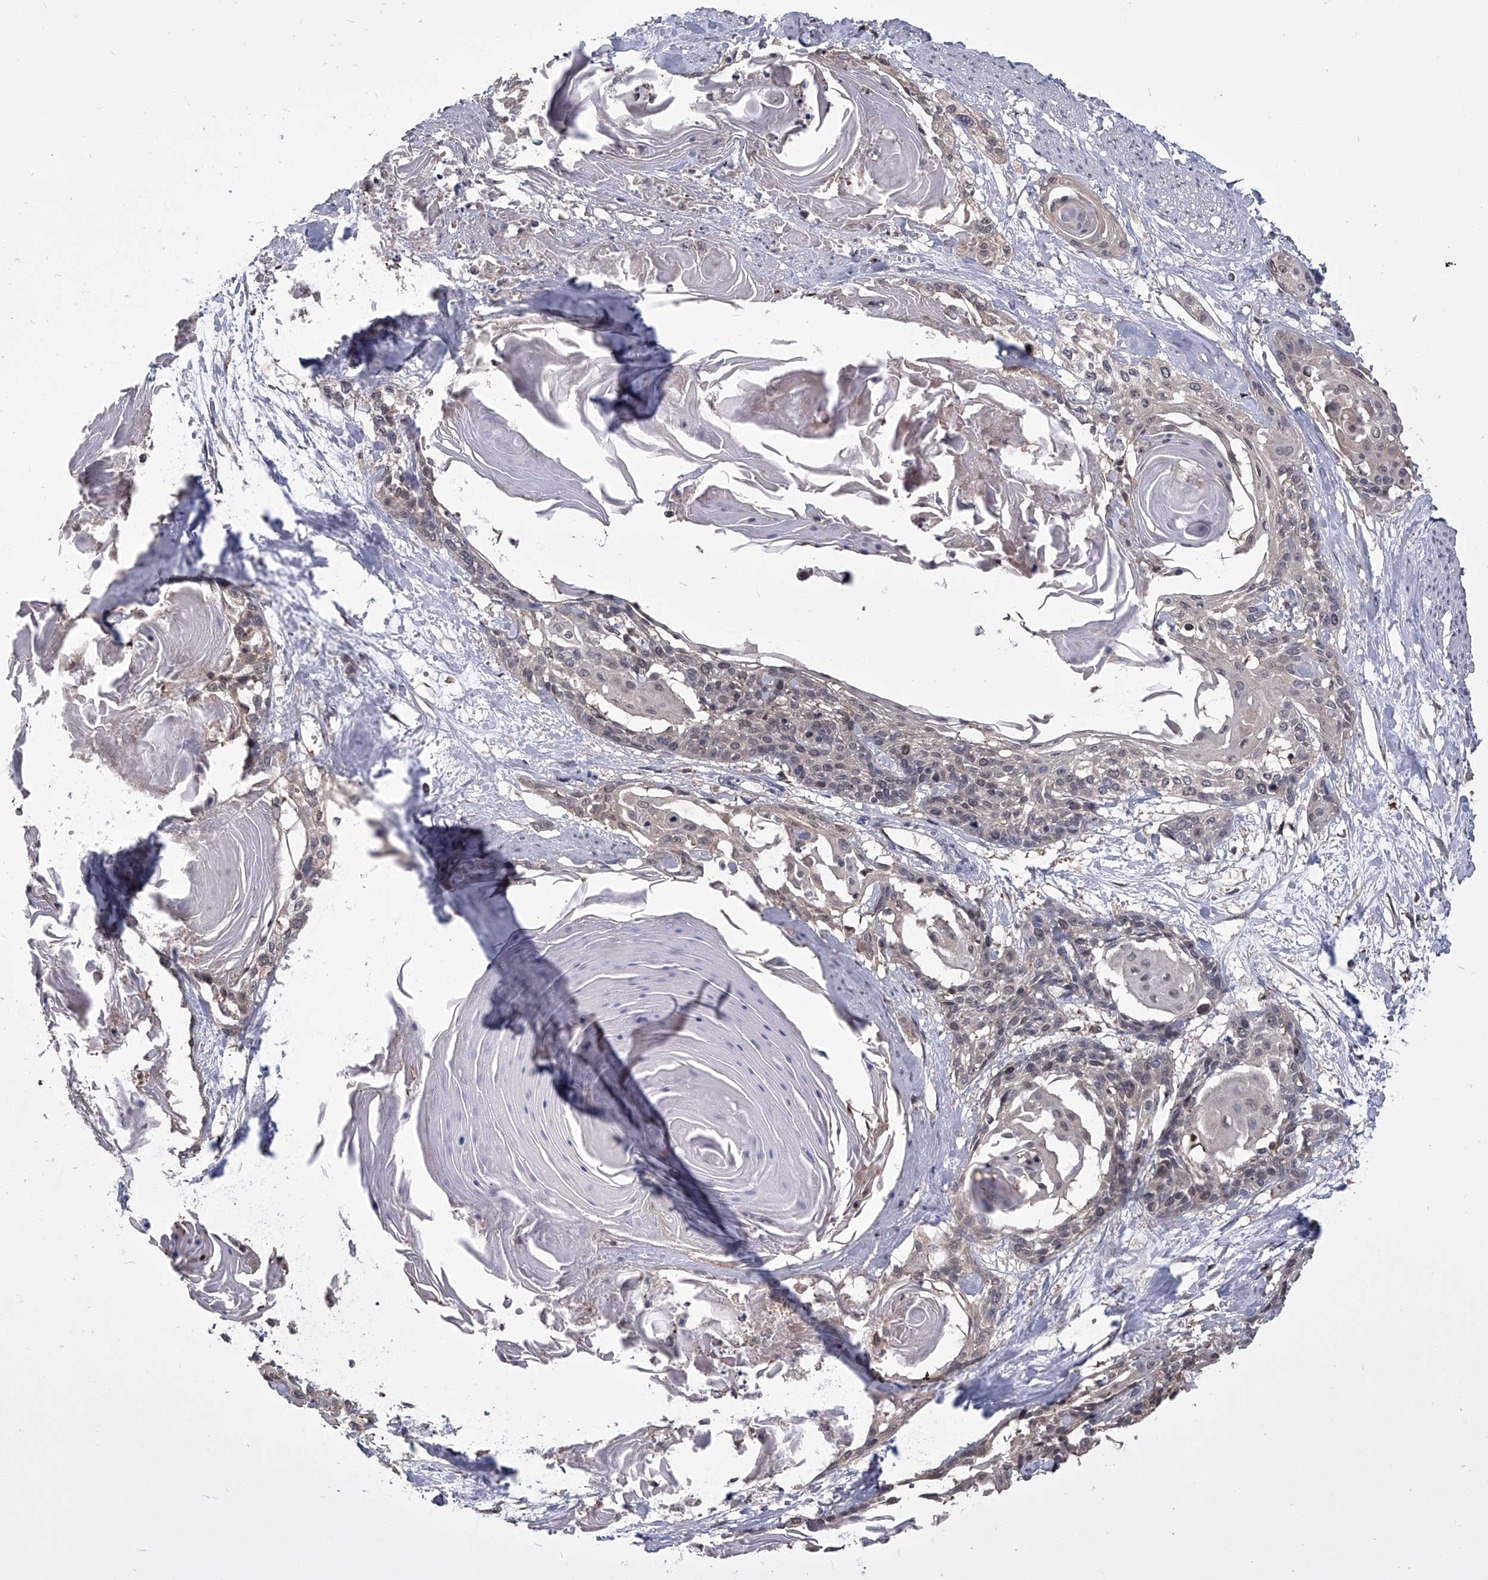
{"staining": {"intensity": "weak", "quantity": "<25%", "location": "cytoplasmic/membranous"}, "tissue": "cervical cancer", "cell_type": "Tumor cells", "image_type": "cancer", "snomed": [{"axis": "morphology", "description": "Squamous cell carcinoma, NOS"}, {"axis": "topography", "description": "Cervix"}], "caption": "Immunohistochemical staining of cervical squamous cell carcinoma reveals no significant positivity in tumor cells. (DAB (3,3'-diaminobenzidine) immunohistochemistry with hematoxylin counter stain).", "gene": "PAN3", "patient": {"sex": "female", "age": 57}}